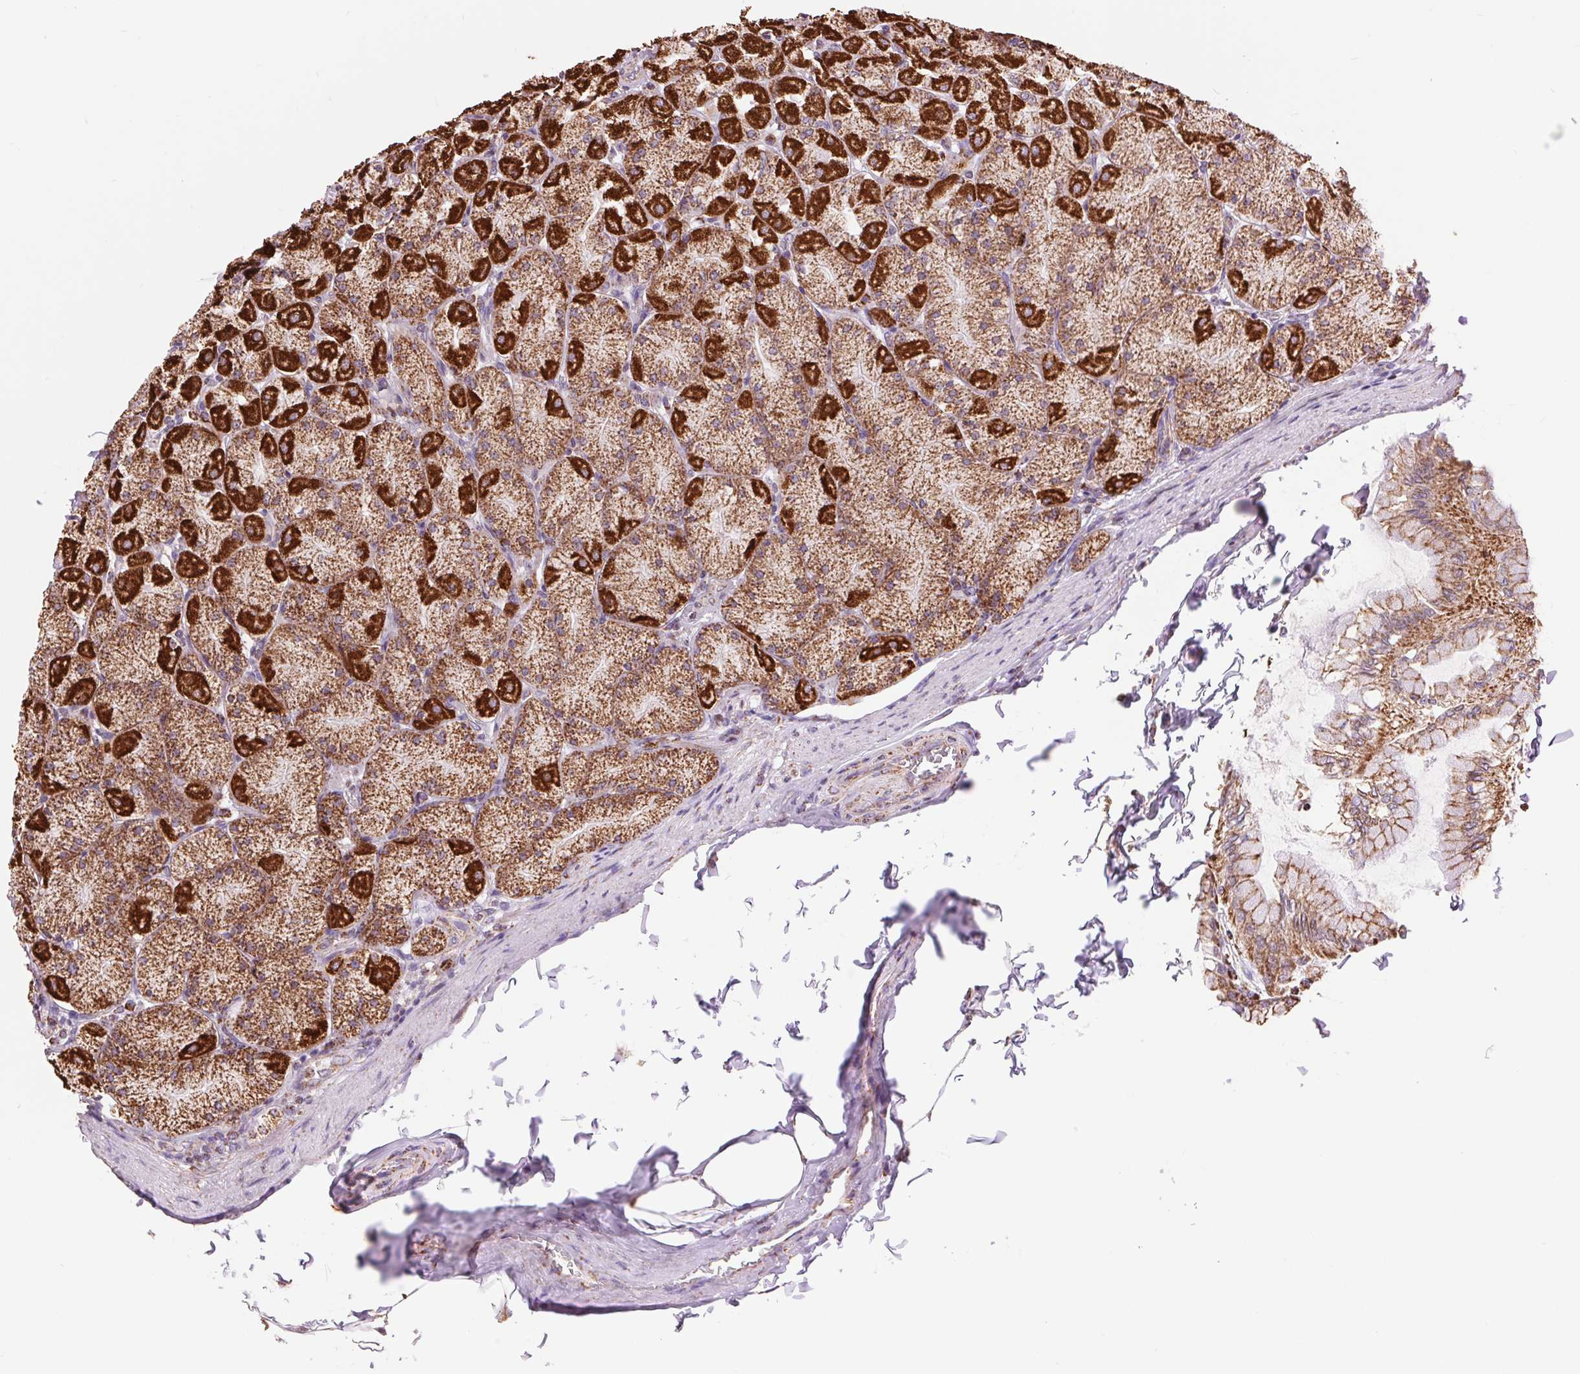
{"staining": {"intensity": "strong", "quantity": "25%-75%", "location": "cytoplasmic/membranous"}, "tissue": "stomach", "cell_type": "Glandular cells", "image_type": "normal", "snomed": [{"axis": "morphology", "description": "Normal tissue, NOS"}, {"axis": "topography", "description": "Stomach, upper"}], "caption": "Benign stomach was stained to show a protein in brown. There is high levels of strong cytoplasmic/membranous expression in approximately 25%-75% of glandular cells. (DAB (3,3'-diaminobenzidine) = brown stain, brightfield microscopy at high magnification).", "gene": "ATP5PB", "patient": {"sex": "female", "age": 56}}